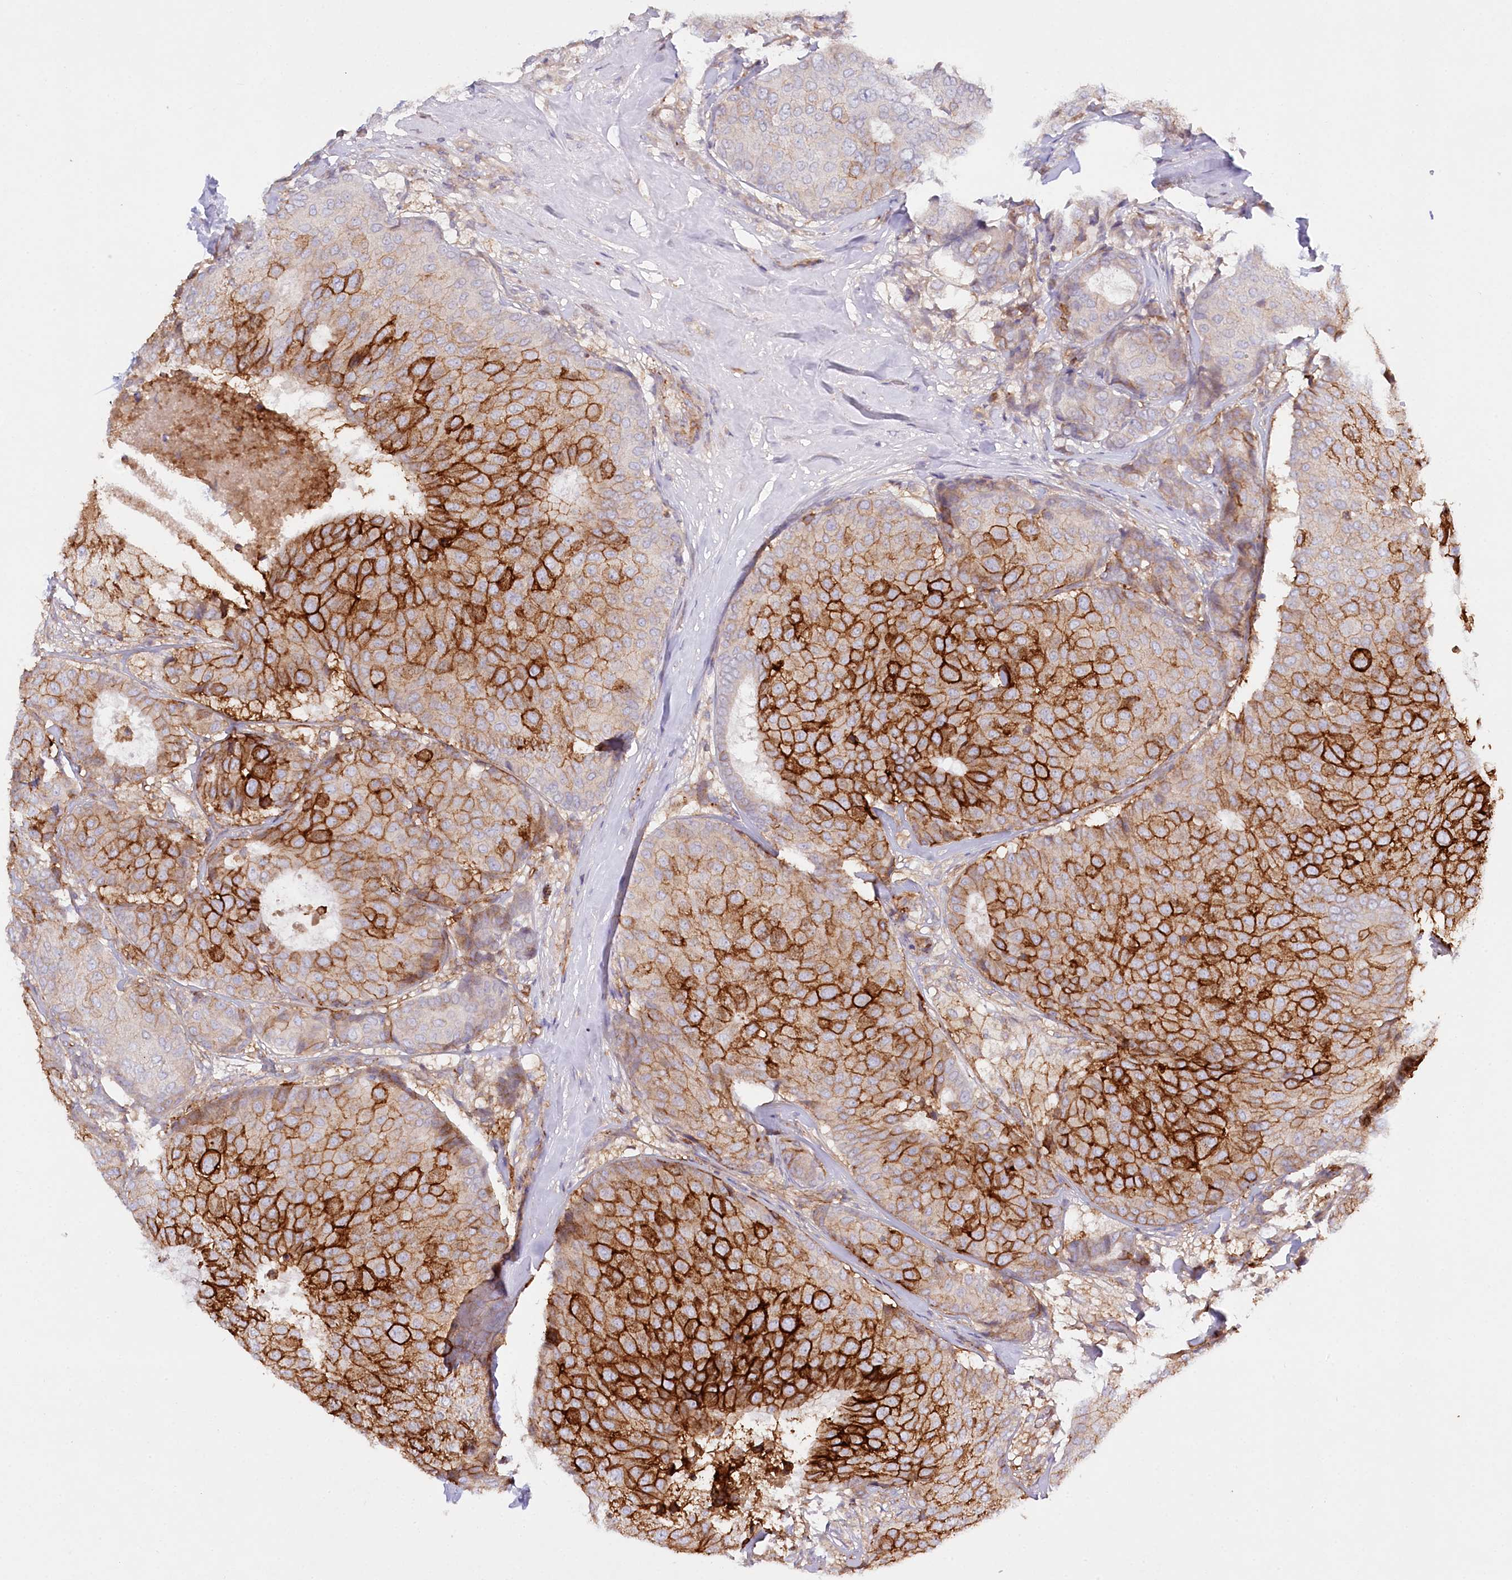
{"staining": {"intensity": "strong", "quantity": ">75%", "location": "cytoplasmic/membranous"}, "tissue": "breast cancer", "cell_type": "Tumor cells", "image_type": "cancer", "snomed": [{"axis": "morphology", "description": "Duct carcinoma"}, {"axis": "topography", "description": "Breast"}], "caption": "Immunohistochemistry (DAB (3,3'-diaminobenzidine)) staining of infiltrating ductal carcinoma (breast) displays strong cytoplasmic/membranous protein positivity in approximately >75% of tumor cells. (IHC, brightfield microscopy, high magnification).", "gene": "RBP5", "patient": {"sex": "female", "age": 75}}